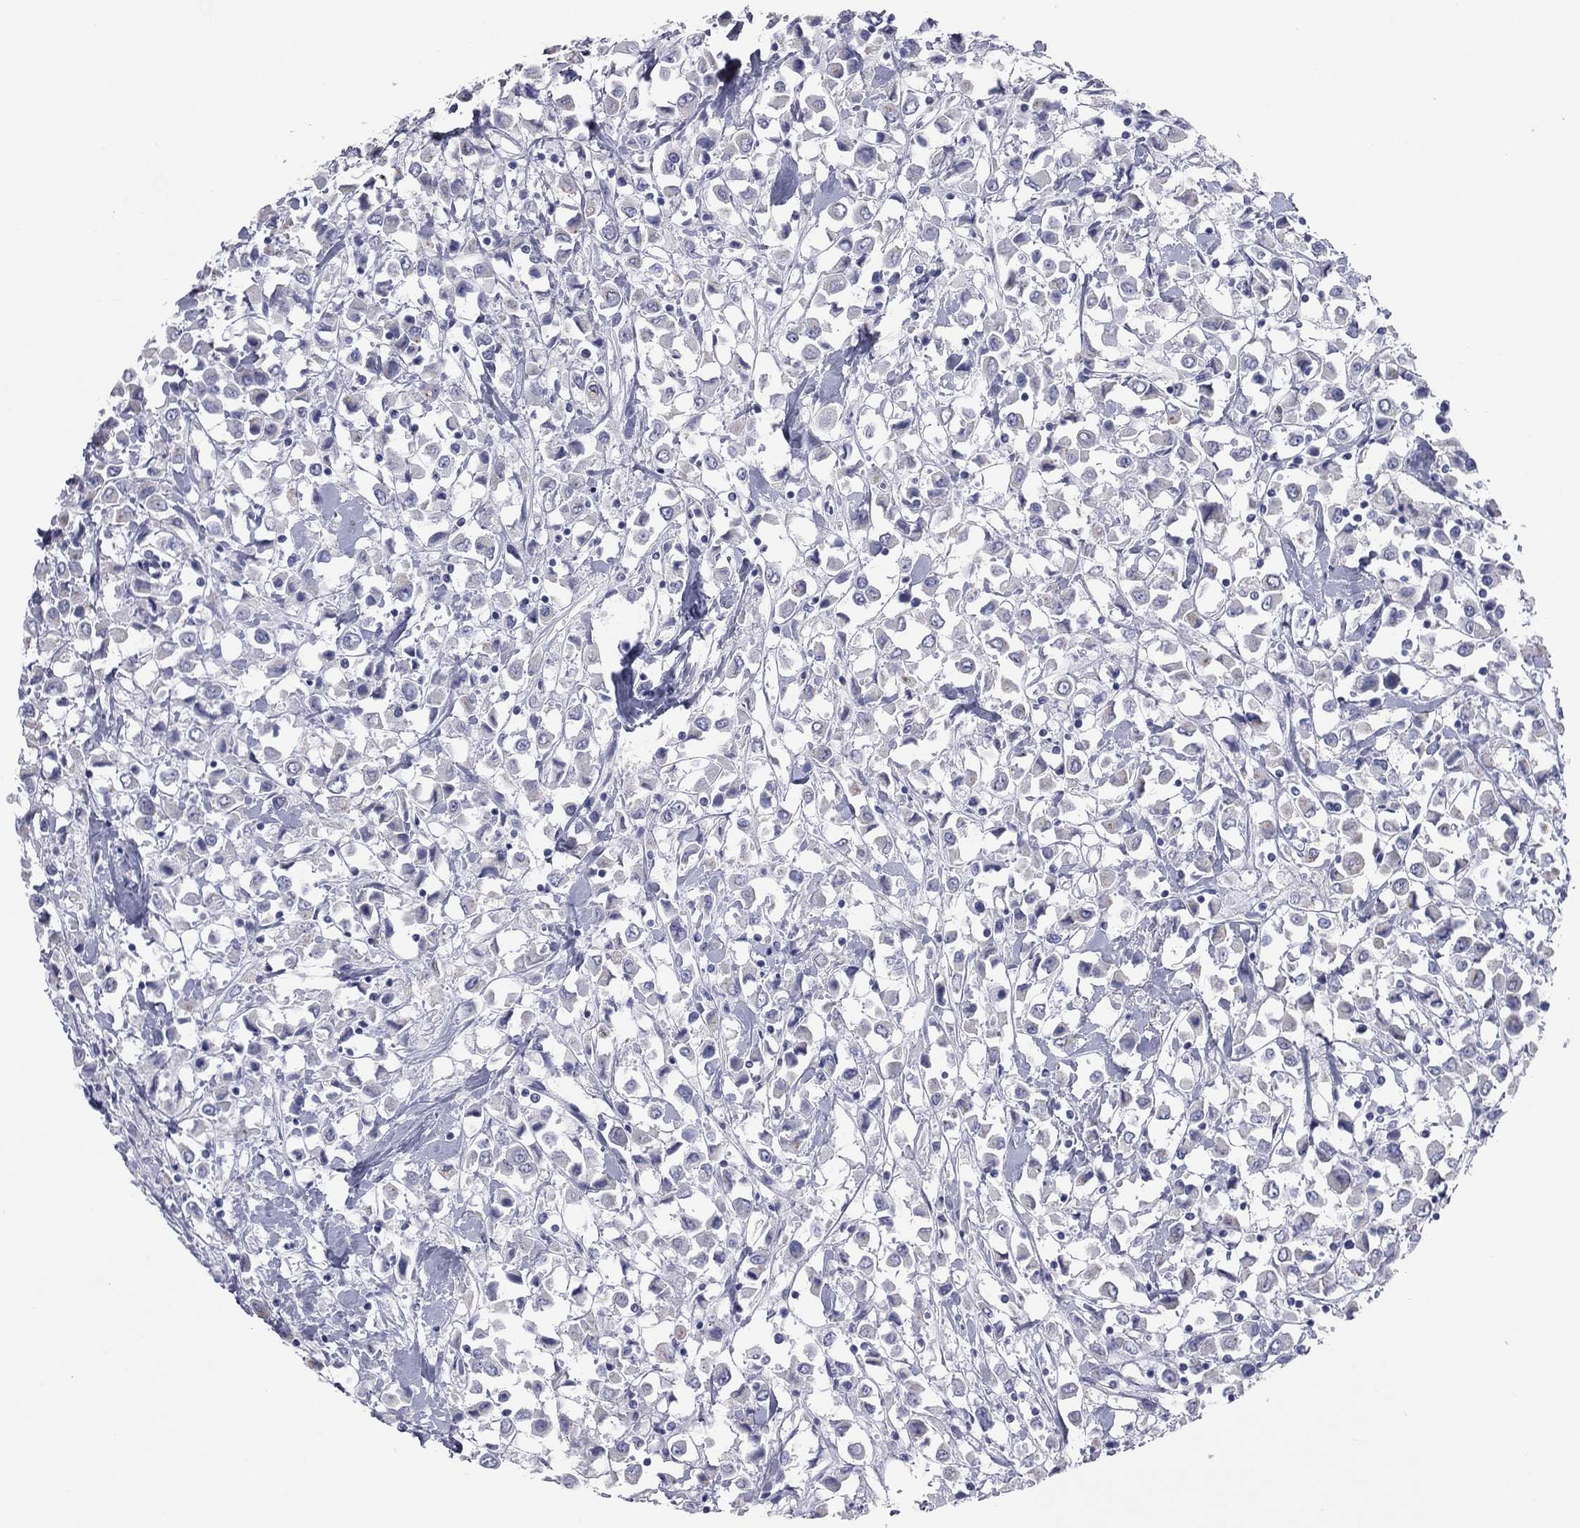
{"staining": {"intensity": "negative", "quantity": "none", "location": "none"}, "tissue": "breast cancer", "cell_type": "Tumor cells", "image_type": "cancer", "snomed": [{"axis": "morphology", "description": "Duct carcinoma"}, {"axis": "topography", "description": "Breast"}], "caption": "This is an immunohistochemistry (IHC) histopathology image of human invasive ductal carcinoma (breast). There is no positivity in tumor cells.", "gene": "MLN", "patient": {"sex": "female", "age": 61}}